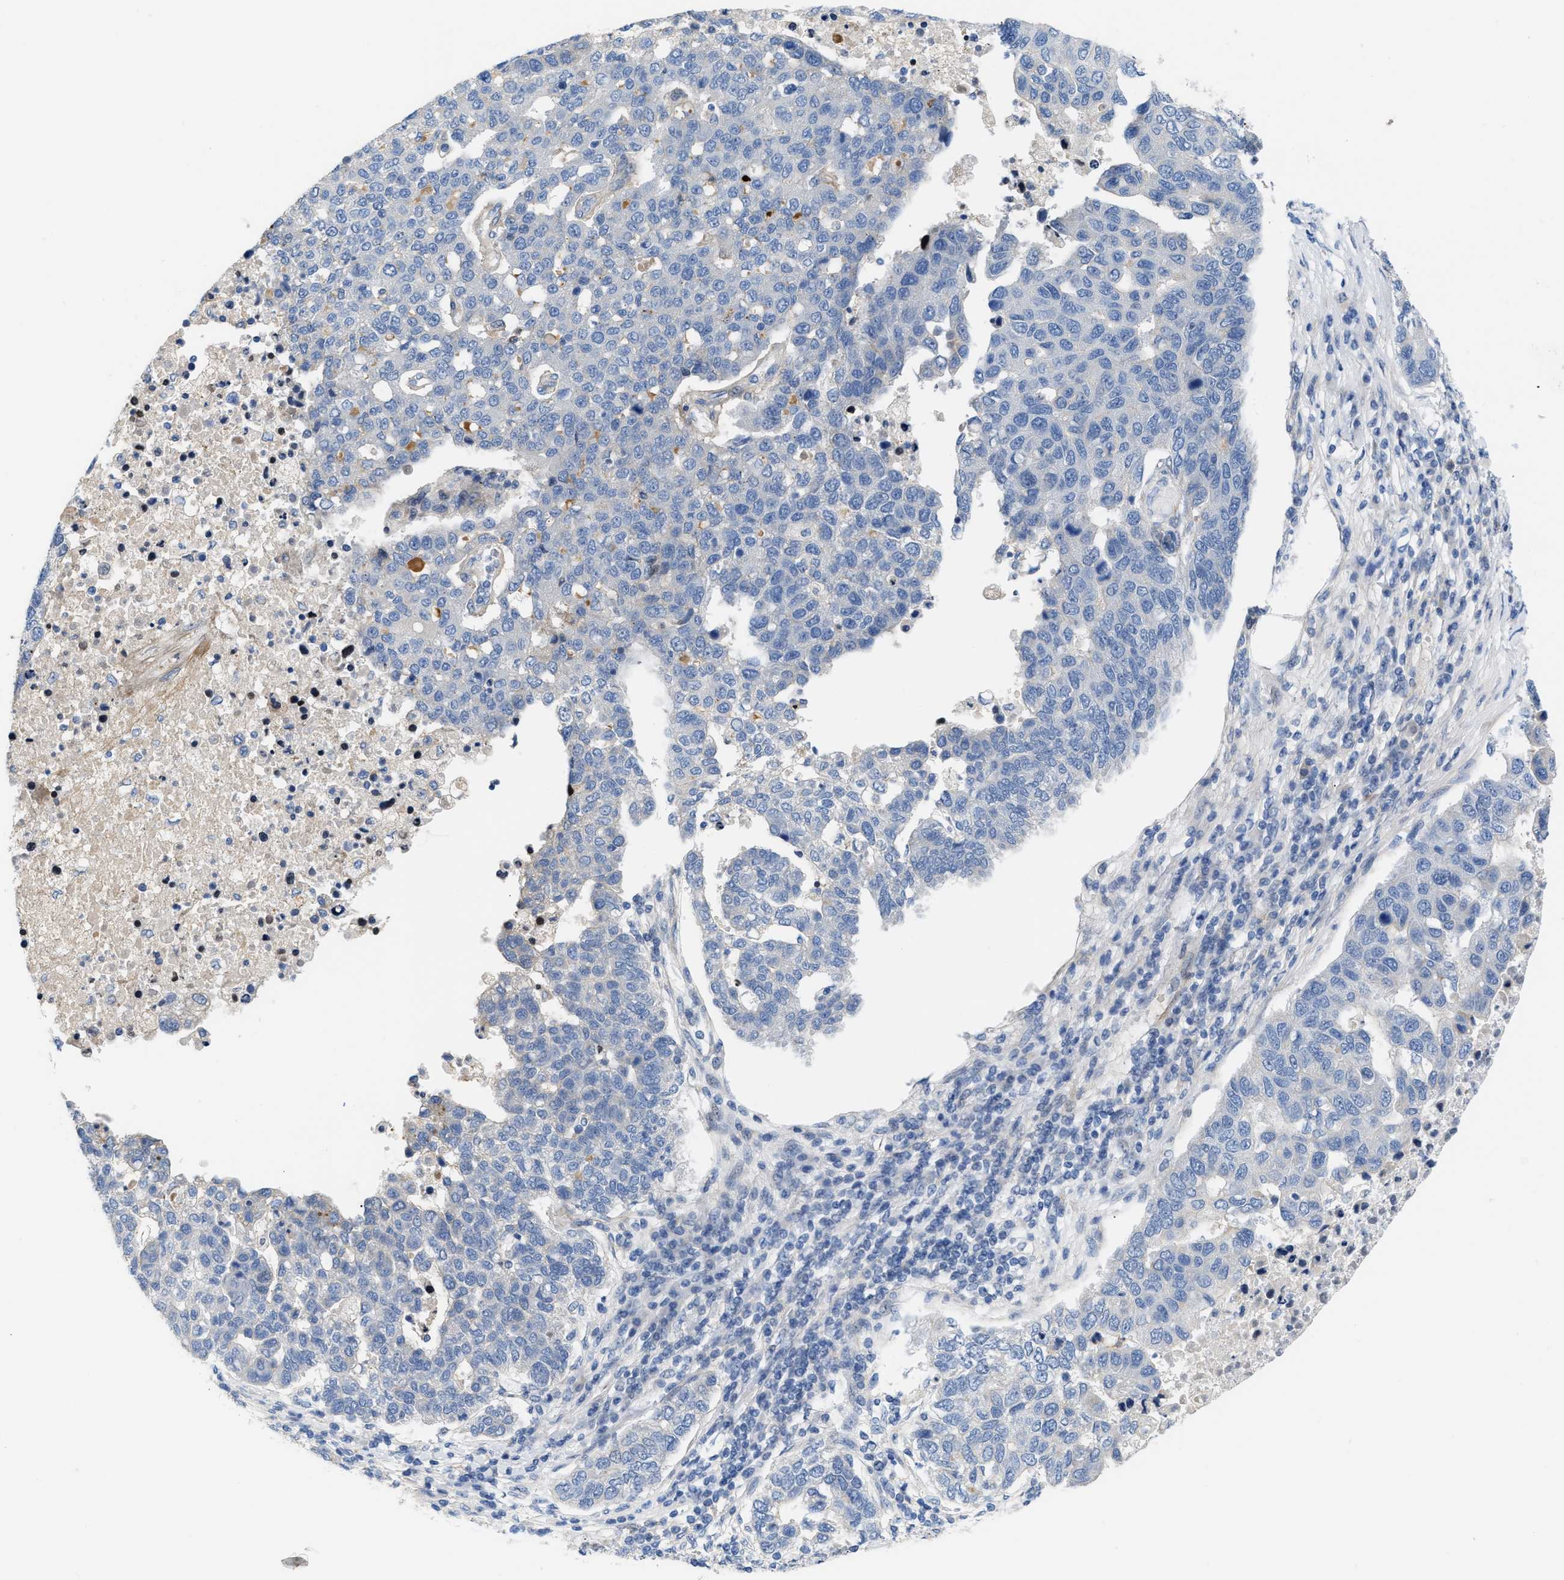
{"staining": {"intensity": "negative", "quantity": "none", "location": "none"}, "tissue": "pancreatic cancer", "cell_type": "Tumor cells", "image_type": "cancer", "snomed": [{"axis": "morphology", "description": "Adenocarcinoma, NOS"}, {"axis": "topography", "description": "Pancreas"}], "caption": "Pancreatic cancer was stained to show a protein in brown. There is no significant positivity in tumor cells. The staining was performed using DAB (3,3'-diaminobenzidine) to visualize the protein expression in brown, while the nuclei were stained in blue with hematoxylin (Magnification: 20x).", "gene": "TFPI", "patient": {"sex": "female", "age": 61}}